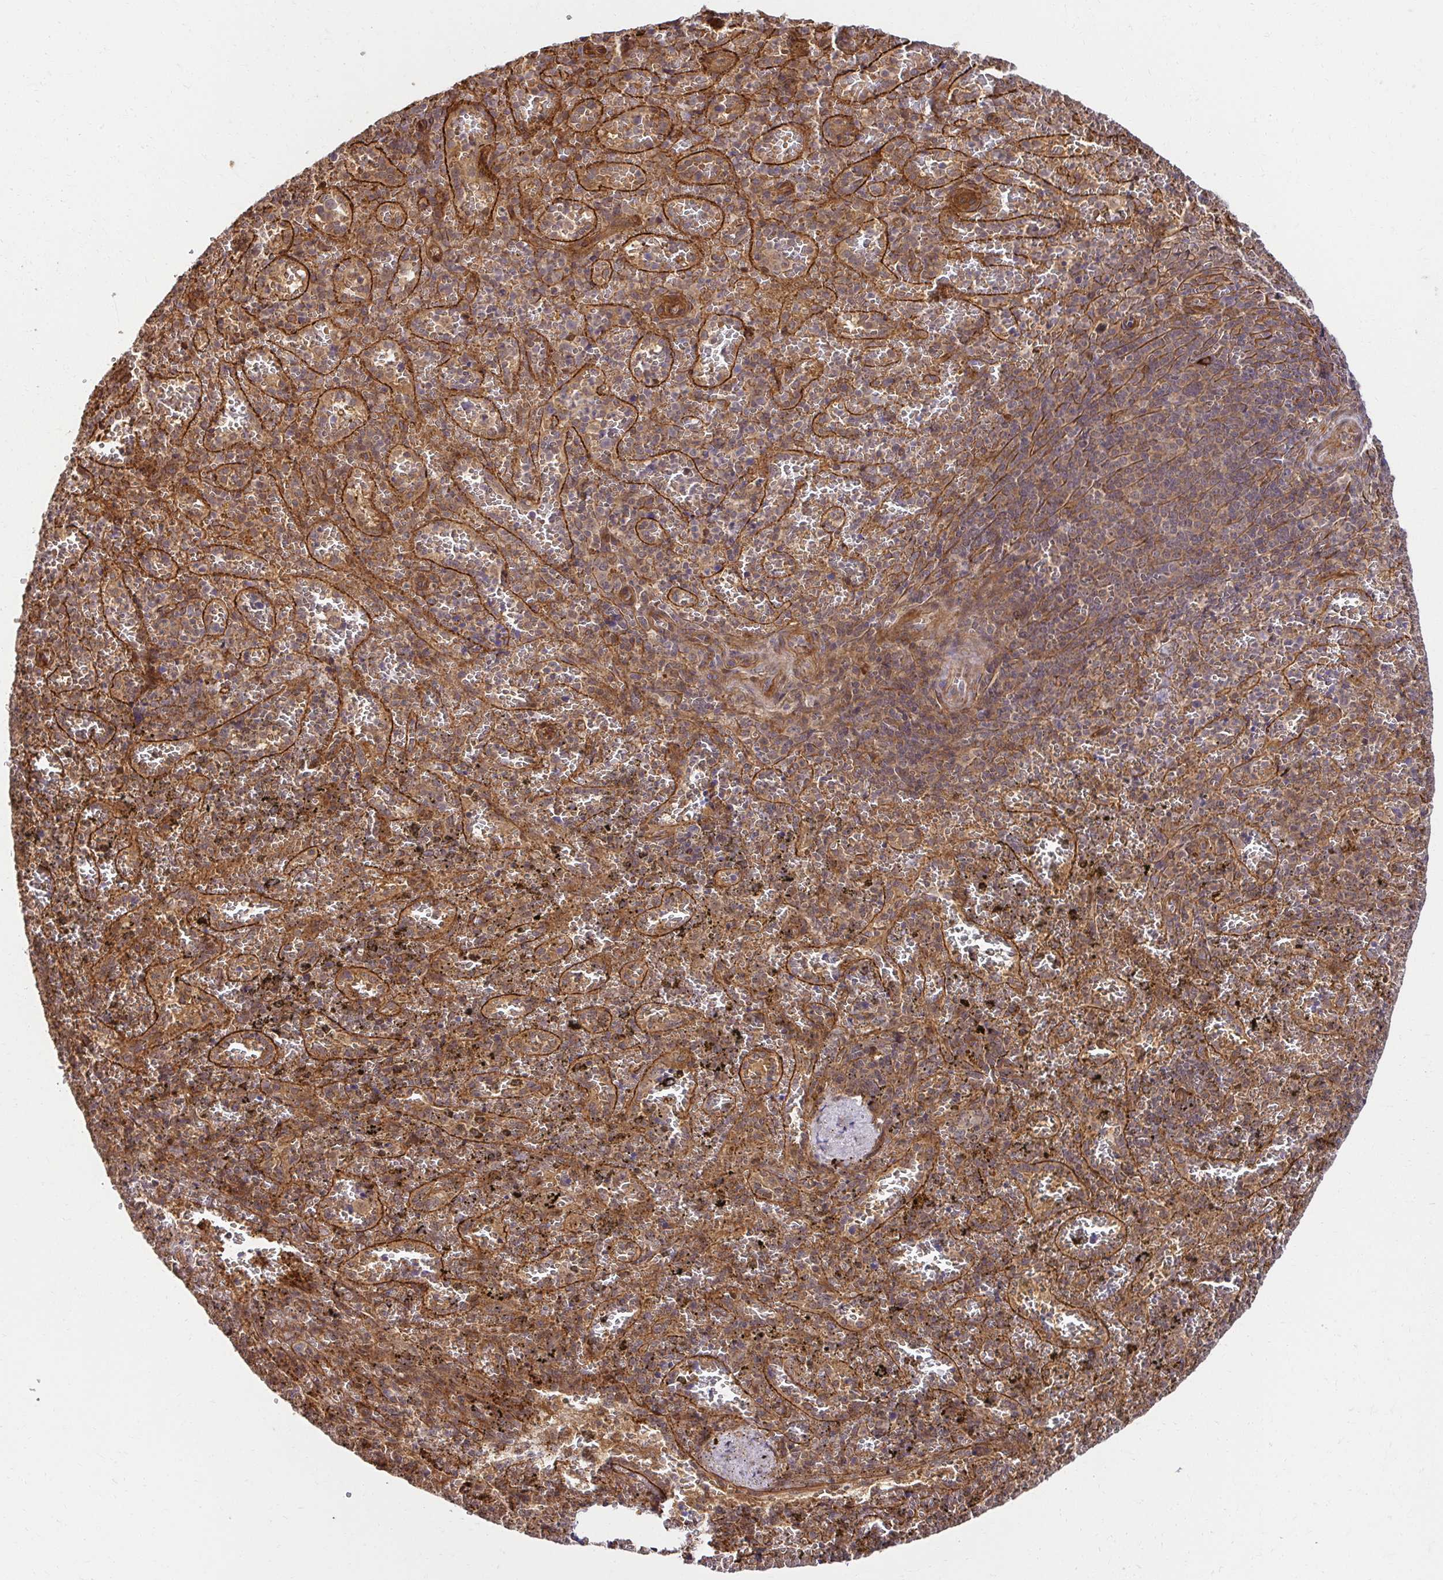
{"staining": {"intensity": "weak", "quantity": "25%-75%", "location": "cytoplasmic/membranous"}, "tissue": "spleen", "cell_type": "Cells in red pulp", "image_type": "normal", "snomed": [{"axis": "morphology", "description": "Normal tissue, NOS"}, {"axis": "topography", "description": "Spleen"}], "caption": "The photomicrograph shows immunohistochemical staining of normal spleen. There is weak cytoplasmic/membranous staining is seen in approximately 25%-75% of cells in red pulp.", "gene": "PSMA4", "patient": {"sex": "female", "age": 50}}